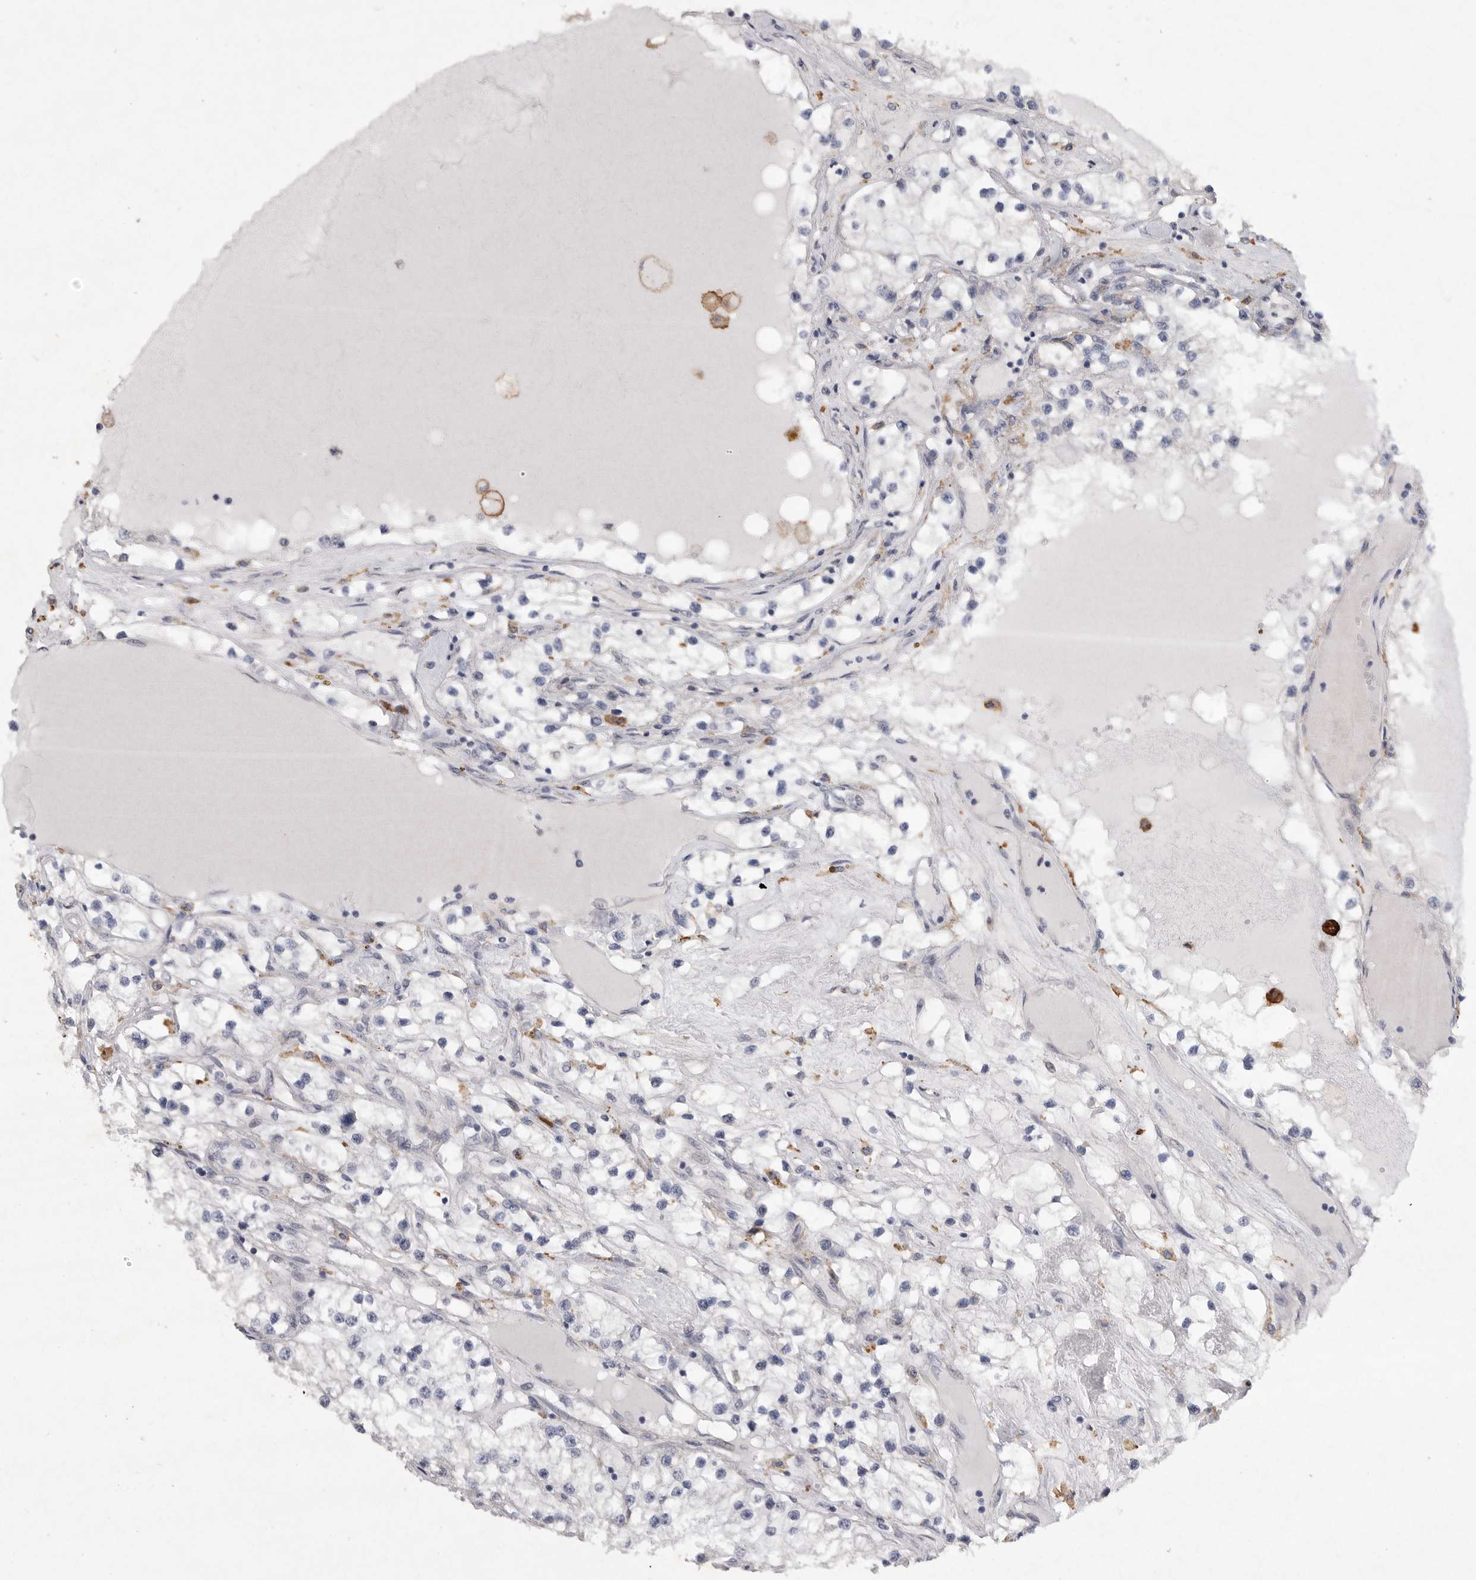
{"staining": {"intensity": "negative", "quantity": "none", "location": "none"}, "tissue": "renal cancer", "cell_type": "Tumor cells", "image_type": "cancer", "snomed": [{"axis": "morphology", "description": "Adenocarcinoma, NOS"}, {"axis": "topography", "description": "Kidney"}], "caption": "Immunohistochemical staining of human renal adenocarcinoma reveals no significant expression in tumor cells.", "gene": "EDEM3", "patient": {"sex": "male", "age": 68}}